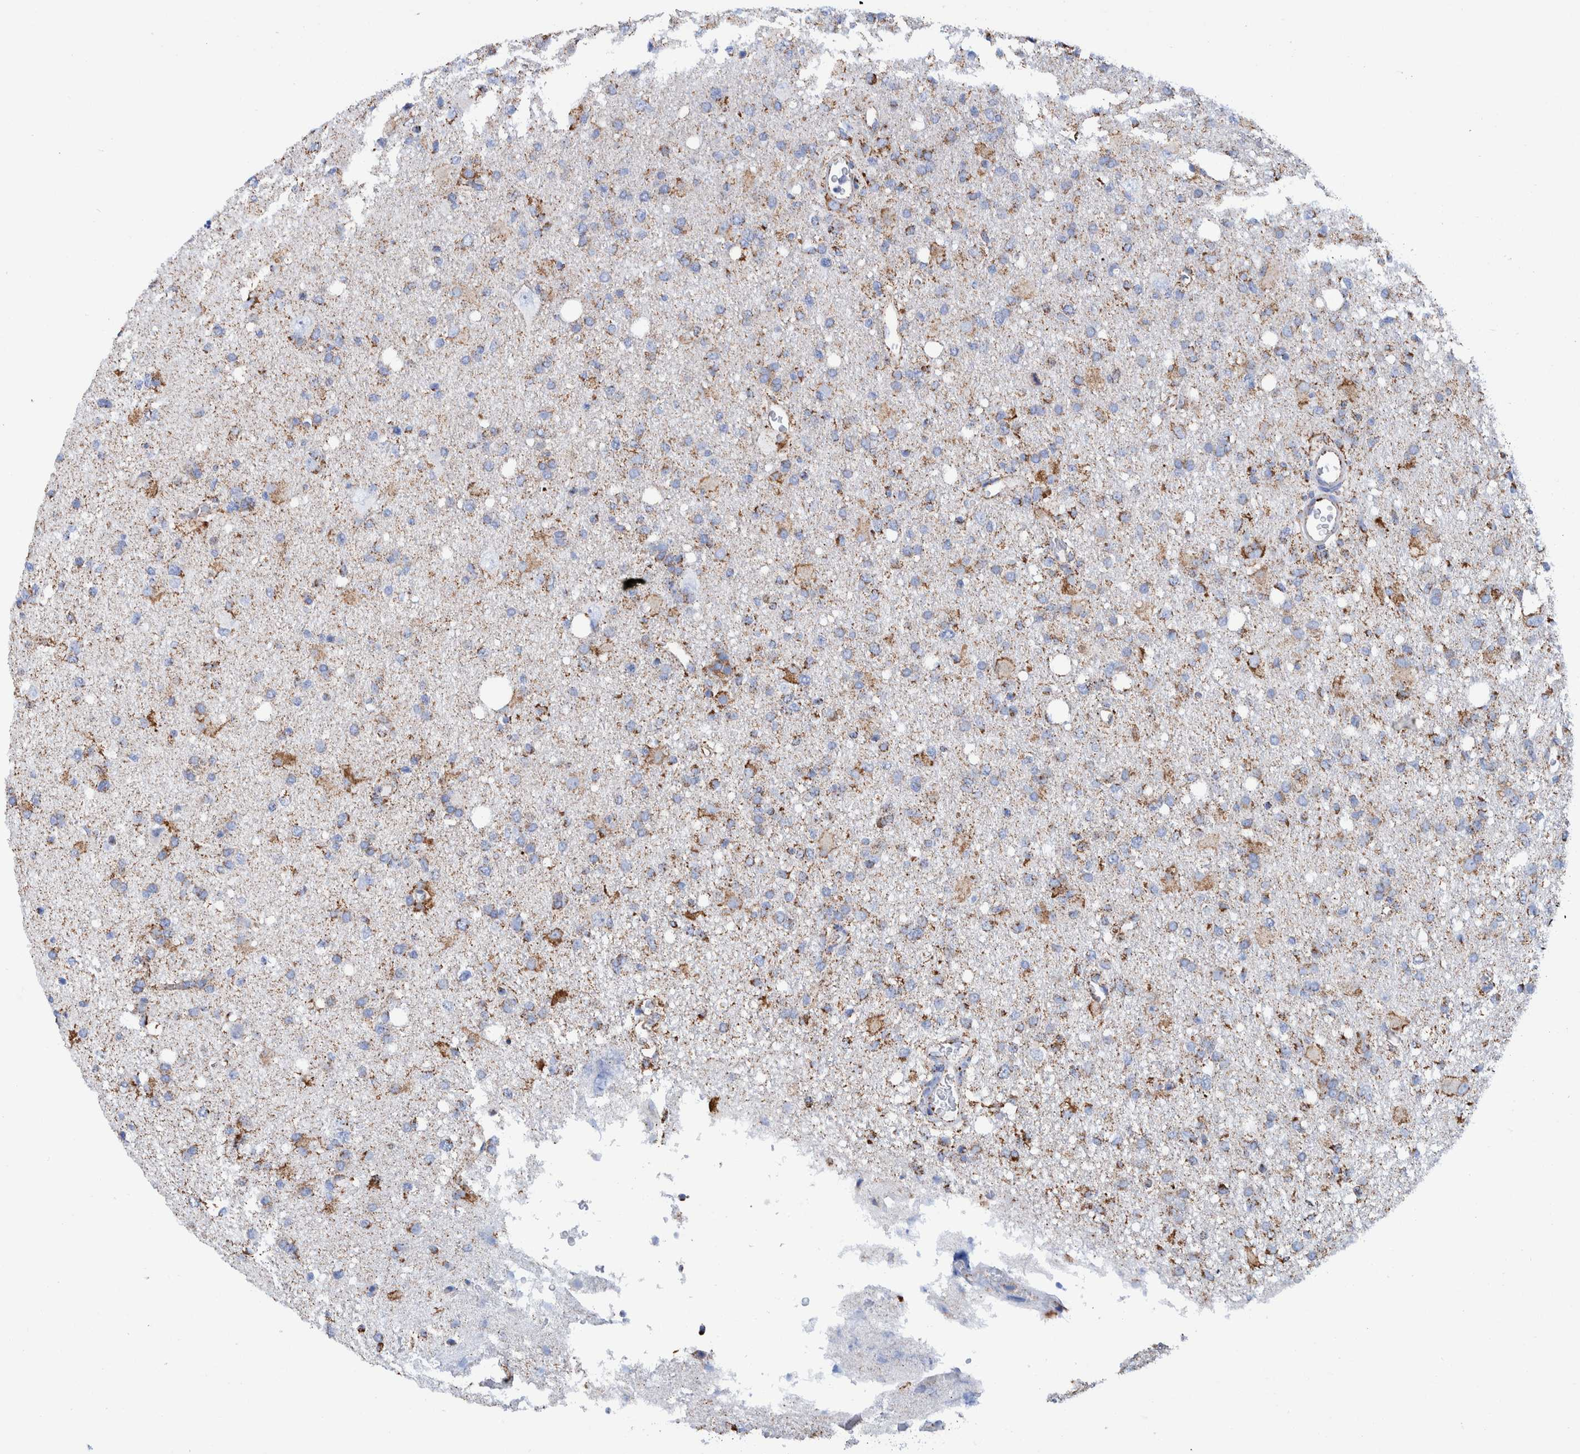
{"staining": {"intensity": "weak", "quantity": ">75%", "location": "cytoplasmic/membranous"}, "tissue": "glioma", "cell_type": "Tumor cells", "image_type": "cancer", "snomed": [{"axis": "morphology", "description": "Glioma, malignant, High grade"}, {"axis": "topography", "description": "Brain"}], "caption": "Weak cytoplasmic/membranous positivity for a protein is present in about >75% of tumor cells of malignant glioma (high-grade) using immunohistochemistry.", "gene": "DECR1", "patient": {"sex": "female", "age": 57}}